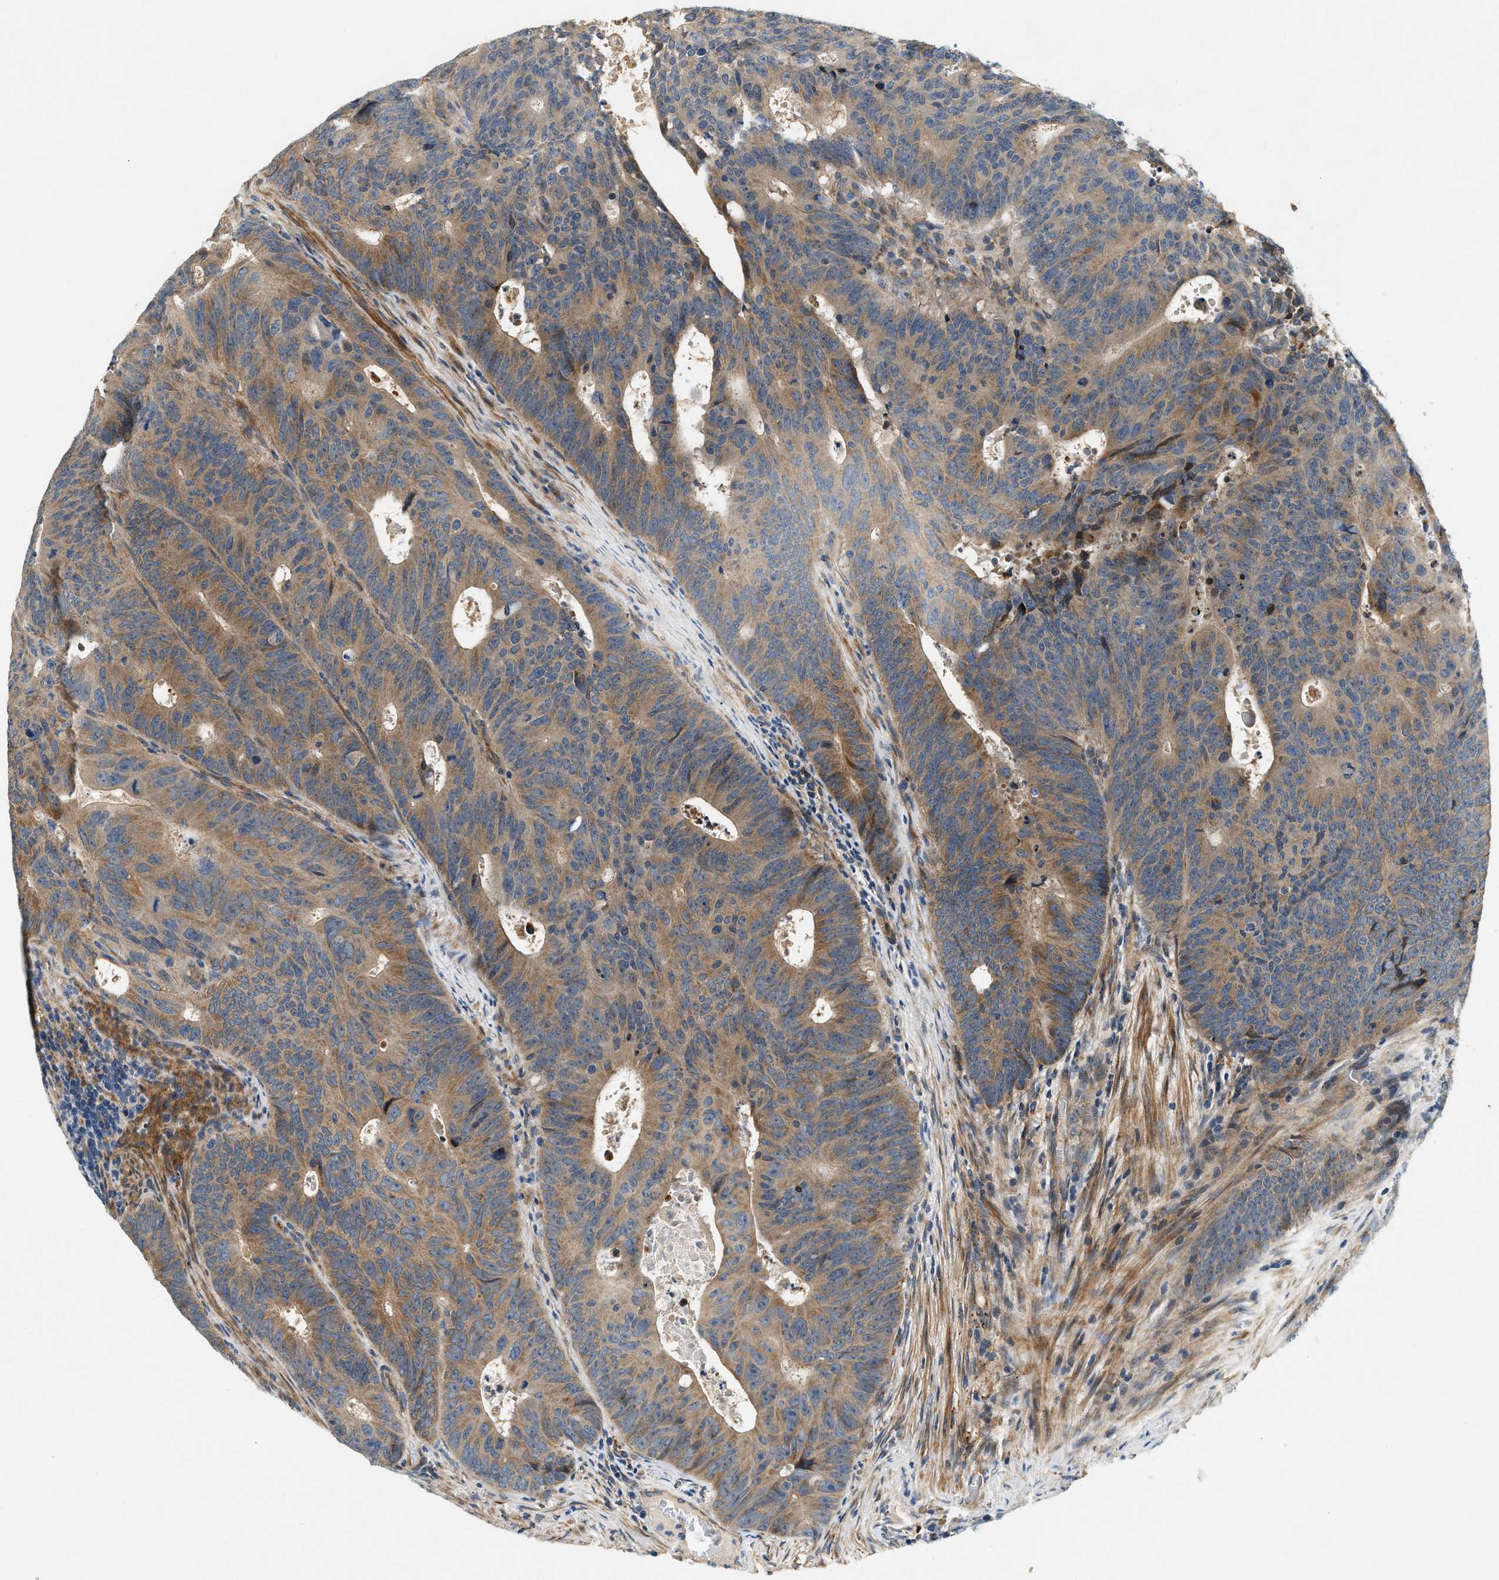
{"staining": {"intensity": "moderate", "quantity": ">75%", "location": "cytoplasmic/membranous"}, "tissue": "colorectal cancer", "cell_type": "Tumor cells", "image_type": "cancer", "snomed": [{"axis": "morphology", "description": "Adenocarcinoma, NOS"}, {"axis": "topography", "description": "Colon"}], "caption": "Adenocarcinoma (colorectal) was stained to show a protein in brown. There is medium levels of moderate cytoplasmic/membranous staining in about >75% of tumor cells. The staining is performed using DAB brown chromogen to label protein expression. The nuclei are counter-stained blue using hematoxylin.", "gene": "DUSP10", "patient": {"sex": "male", "age": 87}}